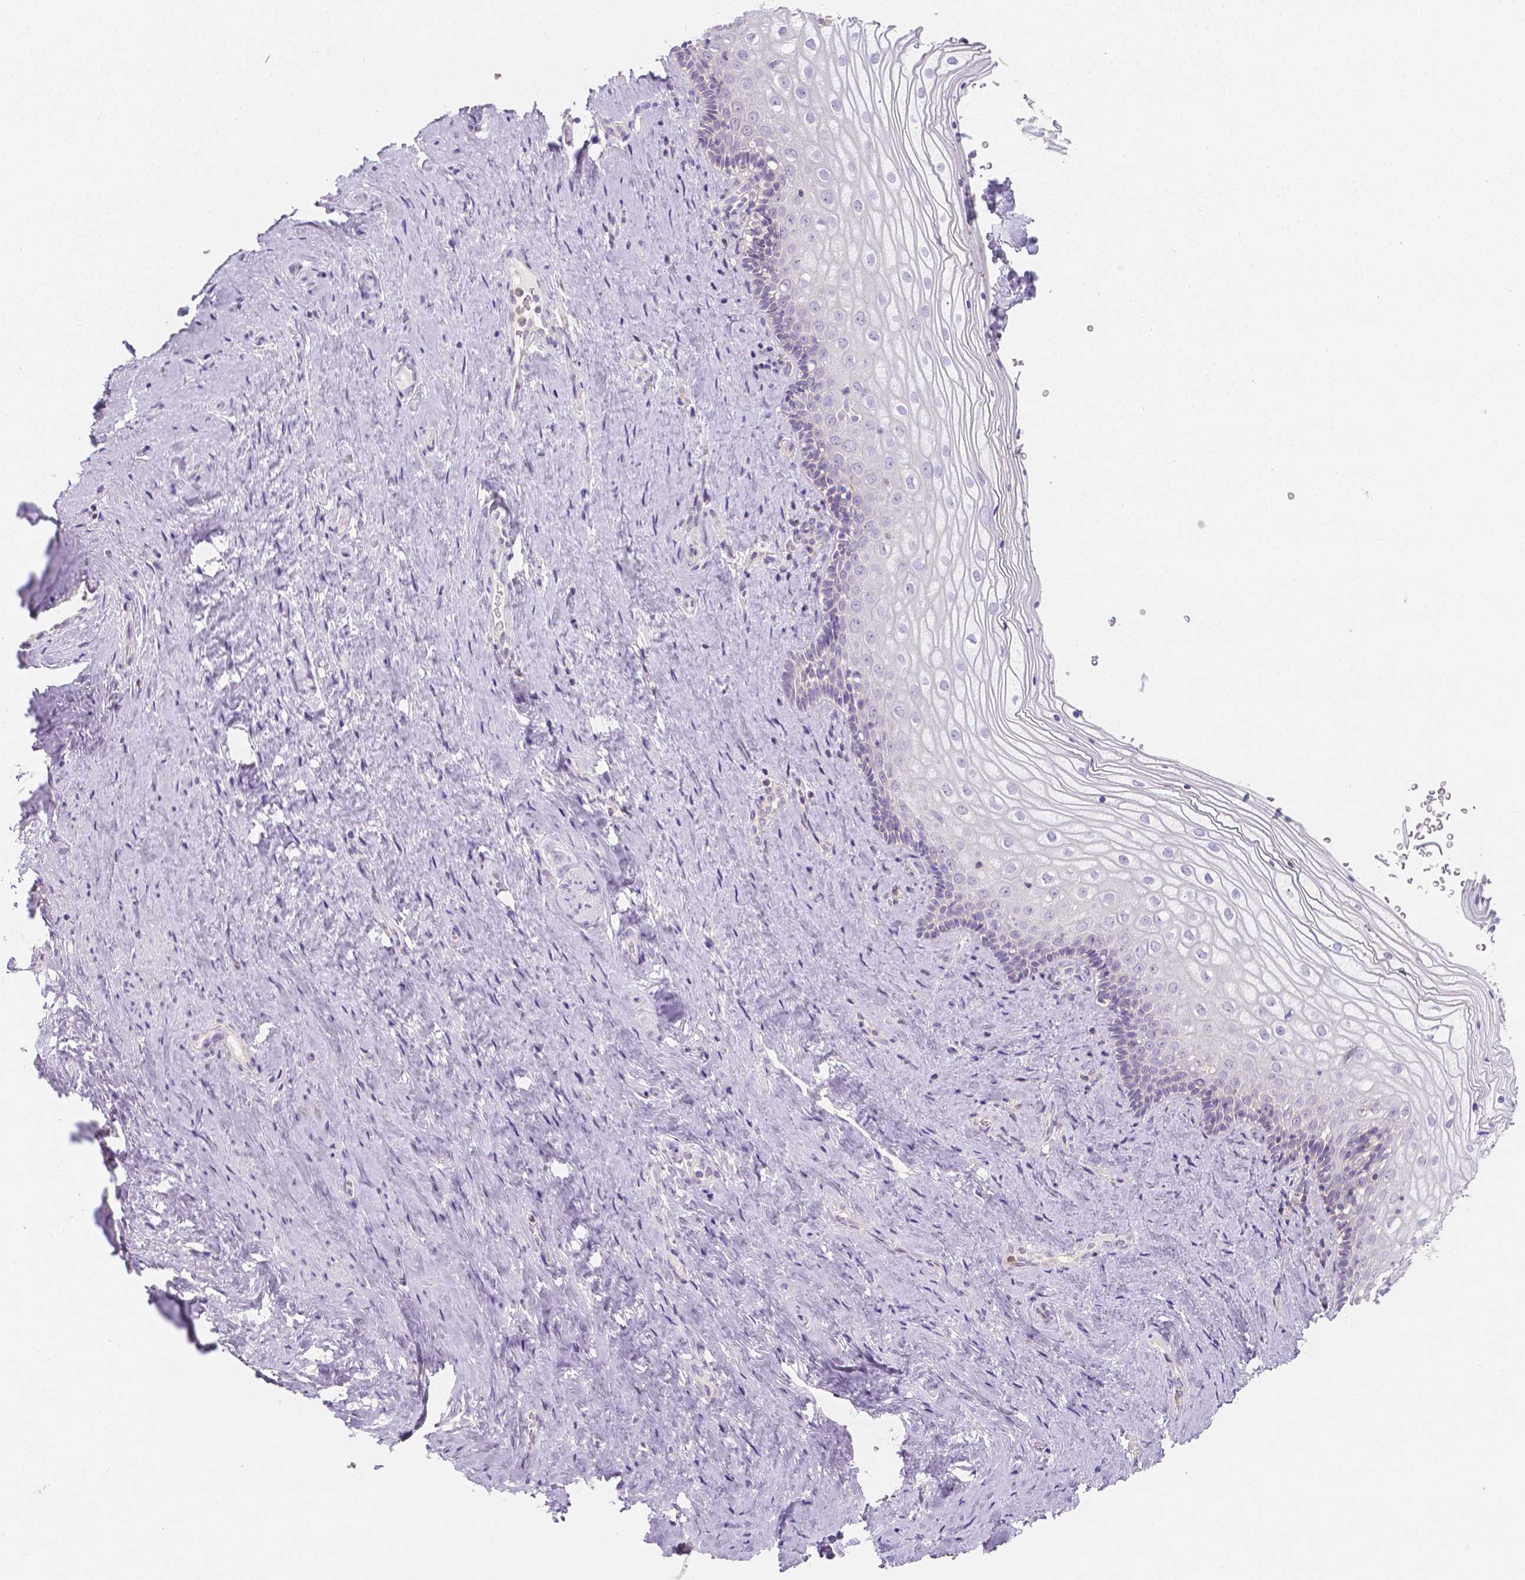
{"staining": {"intensity": "negative", "quantity": "none", "location": "none"}, "tissue": "vagina", "cell_type": "Squamous epithelial cells", "image_type": "normal", "snomed": [{"axis": "morphology", "description": "Normal tissue, NOS"}, {"axis": "topography", "description": "Vagina"}], "caption": "A micrograph of vagina stained for a protein displays no brown staining in squamous epithelial cells. (DAB (3,3'-diaminobenzidine) immunohistochemistry visualized using brightfield microscopy, high magnification).", "gene": "SGTB", "patient": {"sex": "female", "age": 42}}